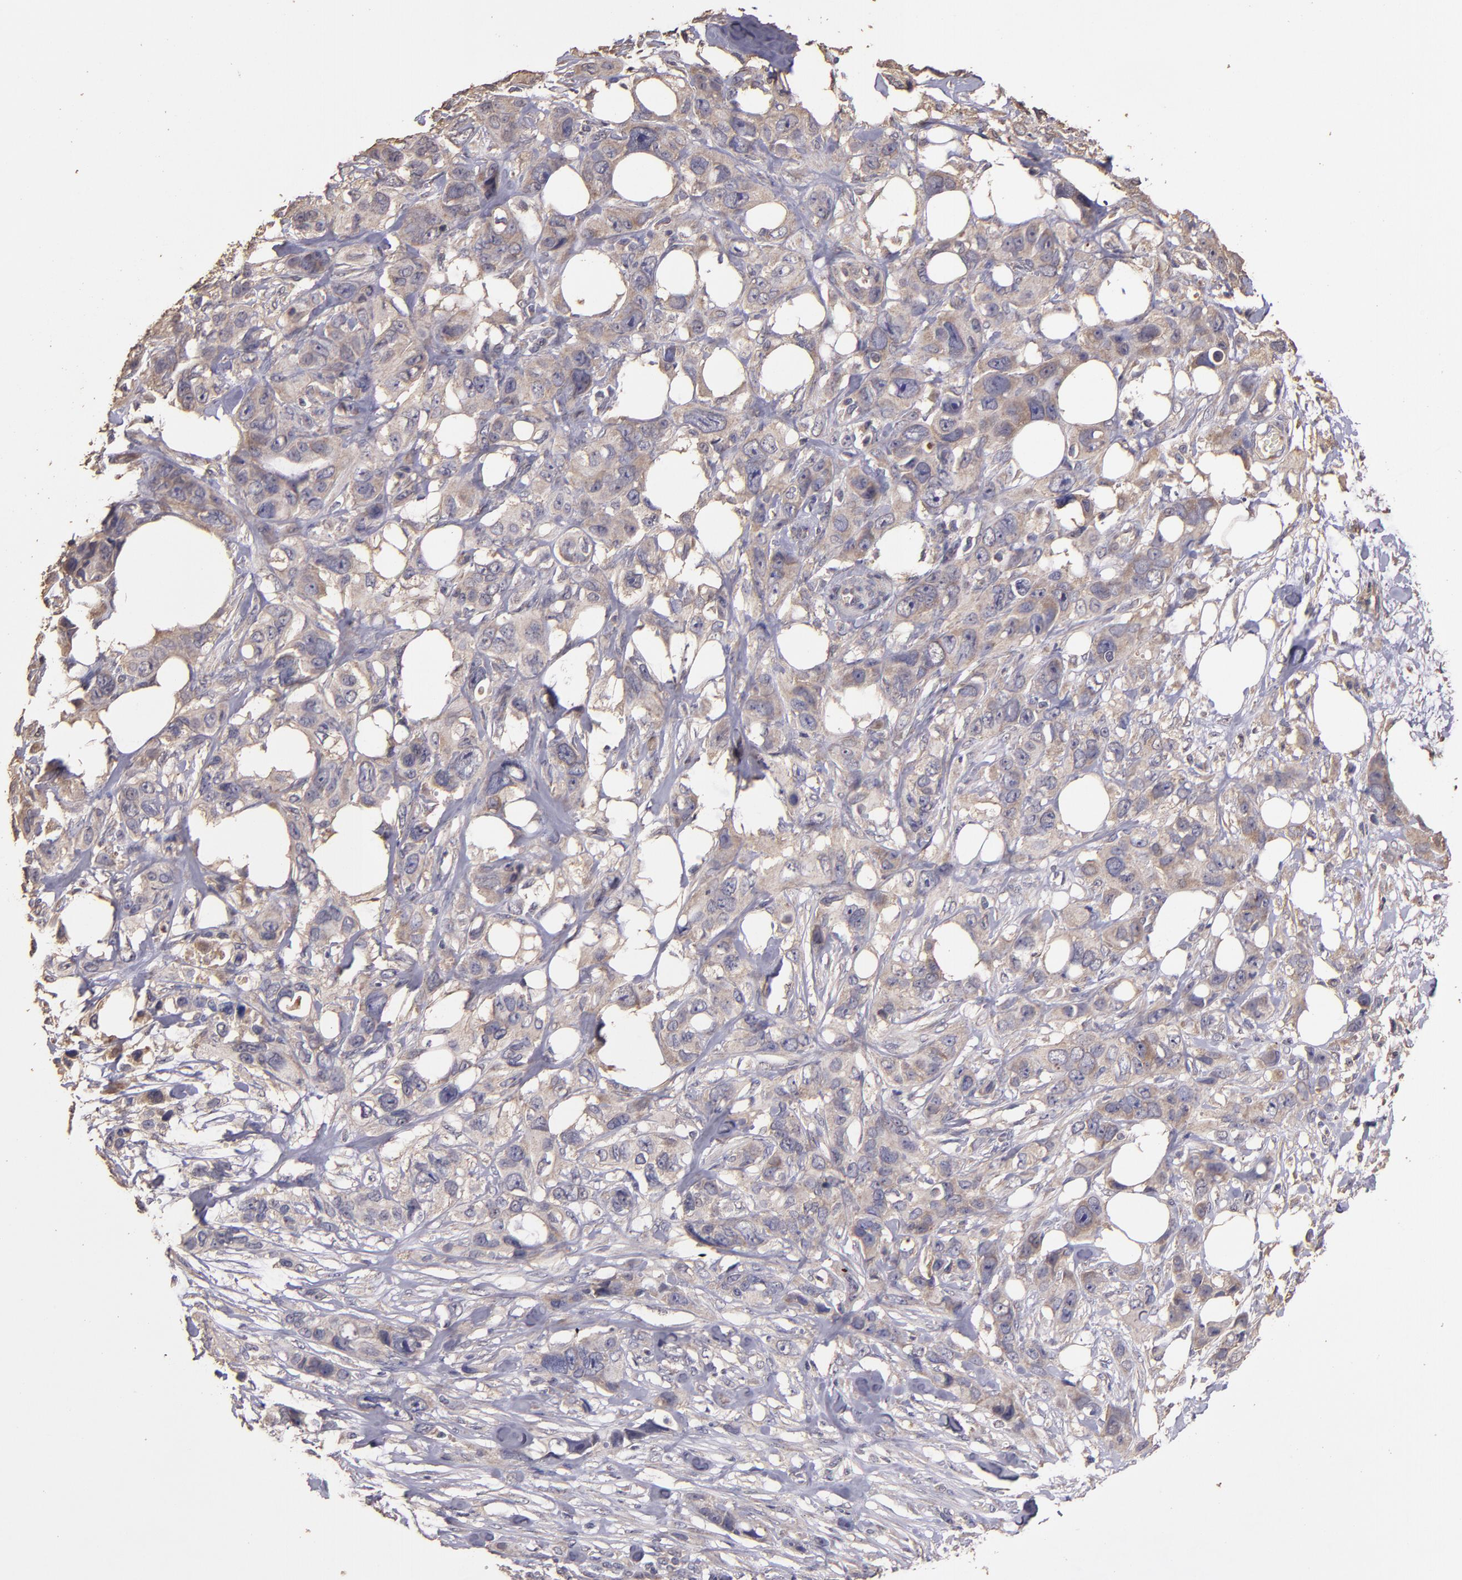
{"staining": {"intensity": "weak", "quantity": ">75%", "location": "cytoplasmic/membranous"}, "tissue": "stomach cancer", "cell_type": "Tumor cells", "image_type": "cancer", "snomed": [{"axis": "morphology", "description": "Adenocarcinoma, NOS"}, {"axis": "topography", "description": "Stomach, upper"}], "caption": "Immunohistochemical staining of human stomach cancer (adenocarcinoma) displays weak cytoplasmic/membranous protein staining in about >75% of tumor cells.", "gene": "HECTD1", "patient": {"sex": "male", "age": 47}}